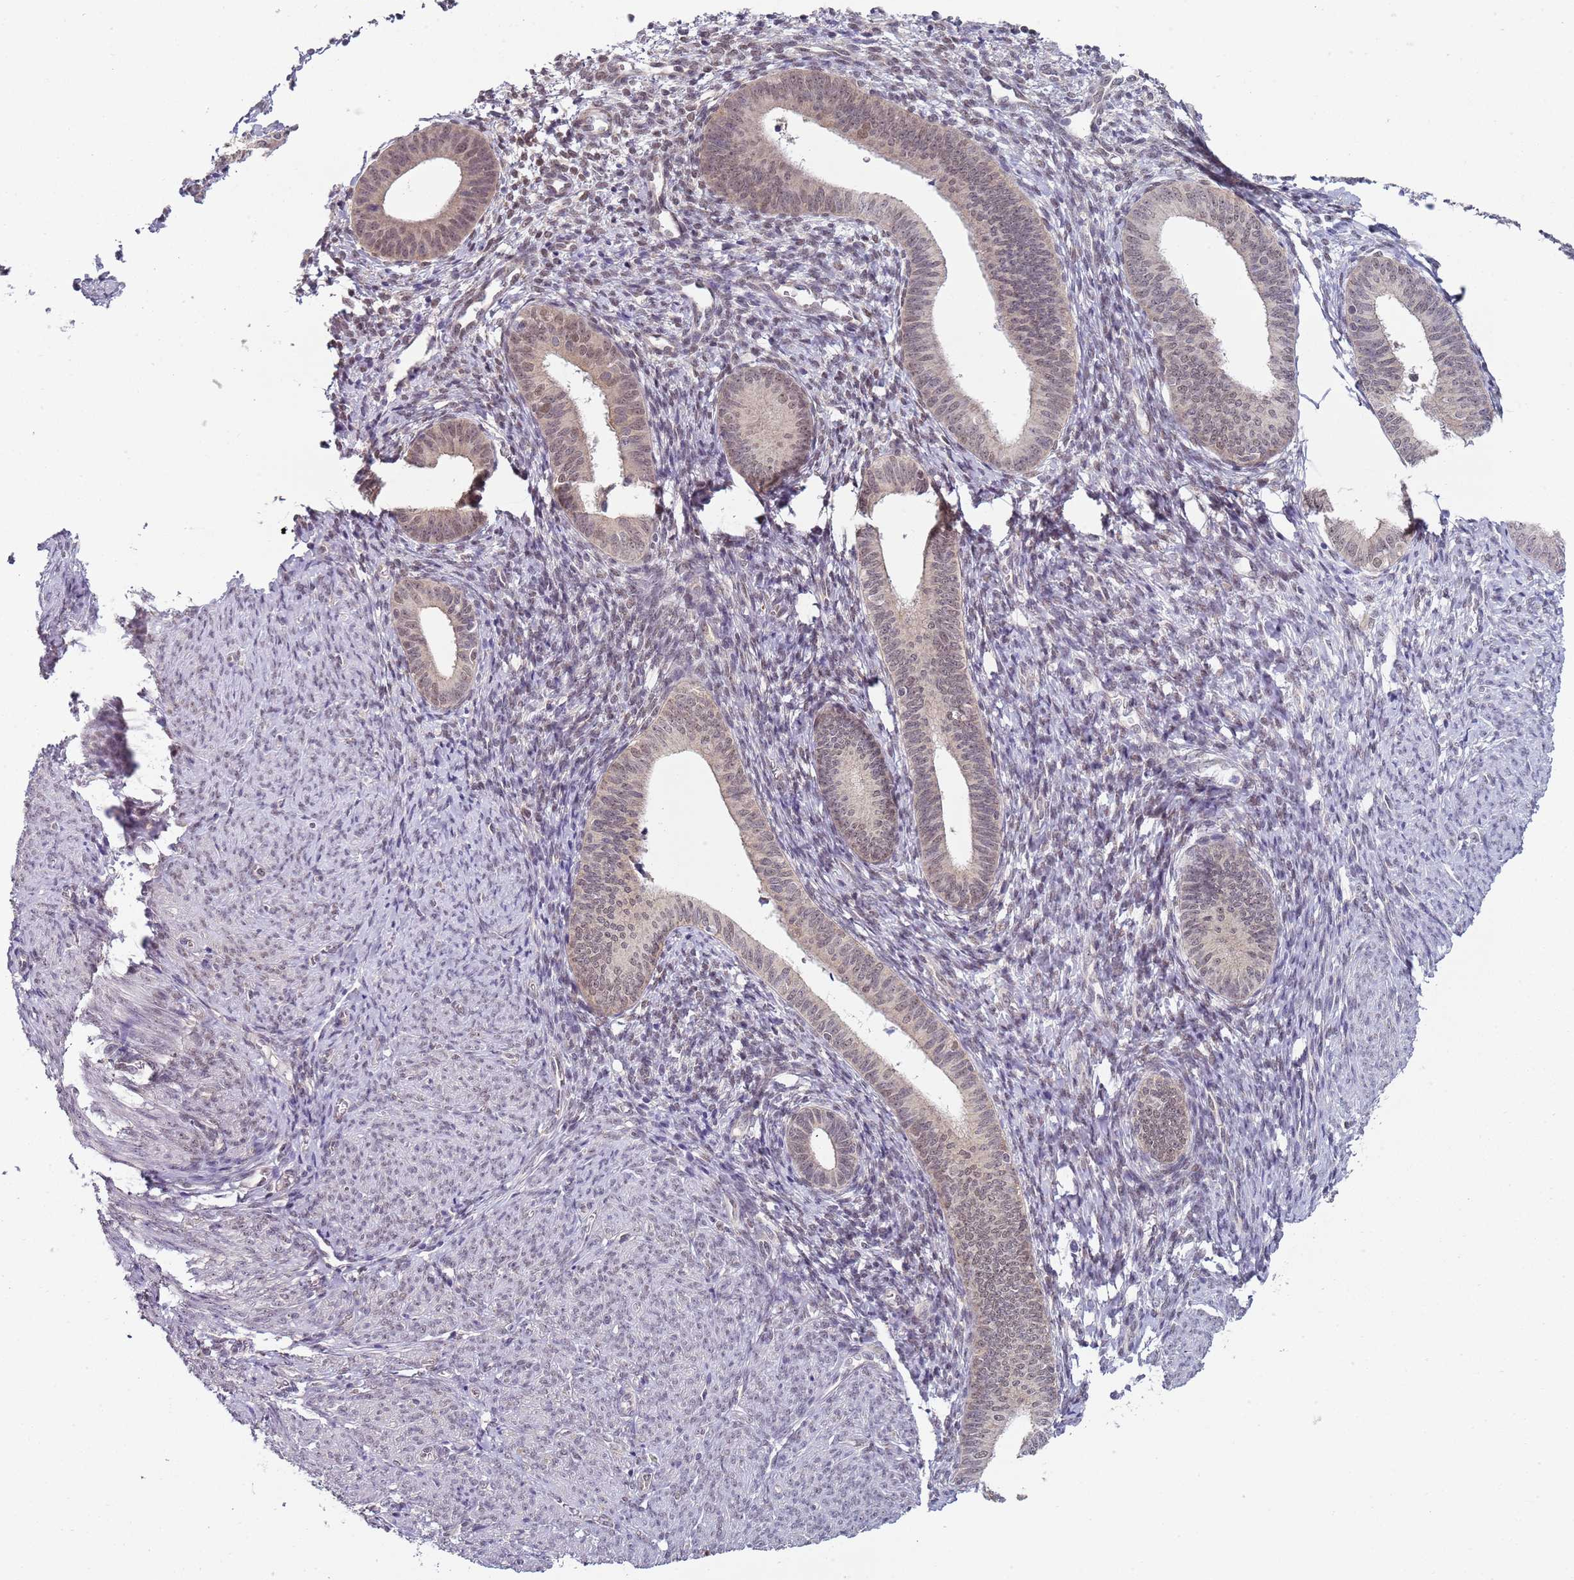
{"staining": {"intensity": "weak", "quantity": "<25%", "location": "nuclear"}, "tissue": "endometrial cancer", "cell_type": "Tumor cells", "image_type": "cancer", "snomed": [{"axis": "morphology", "description": "Adenocarcinoma, NOS"}, {"axis": "topography", "description": "Endometrium"}], "caption": "High power microscopy image of an IHC micrograph of endometrial adenocarcinoma, revealing no significant staining in tumor cells.", "gene": "SMARCAL1", "patient": {"sex": "female", "age": 79}}